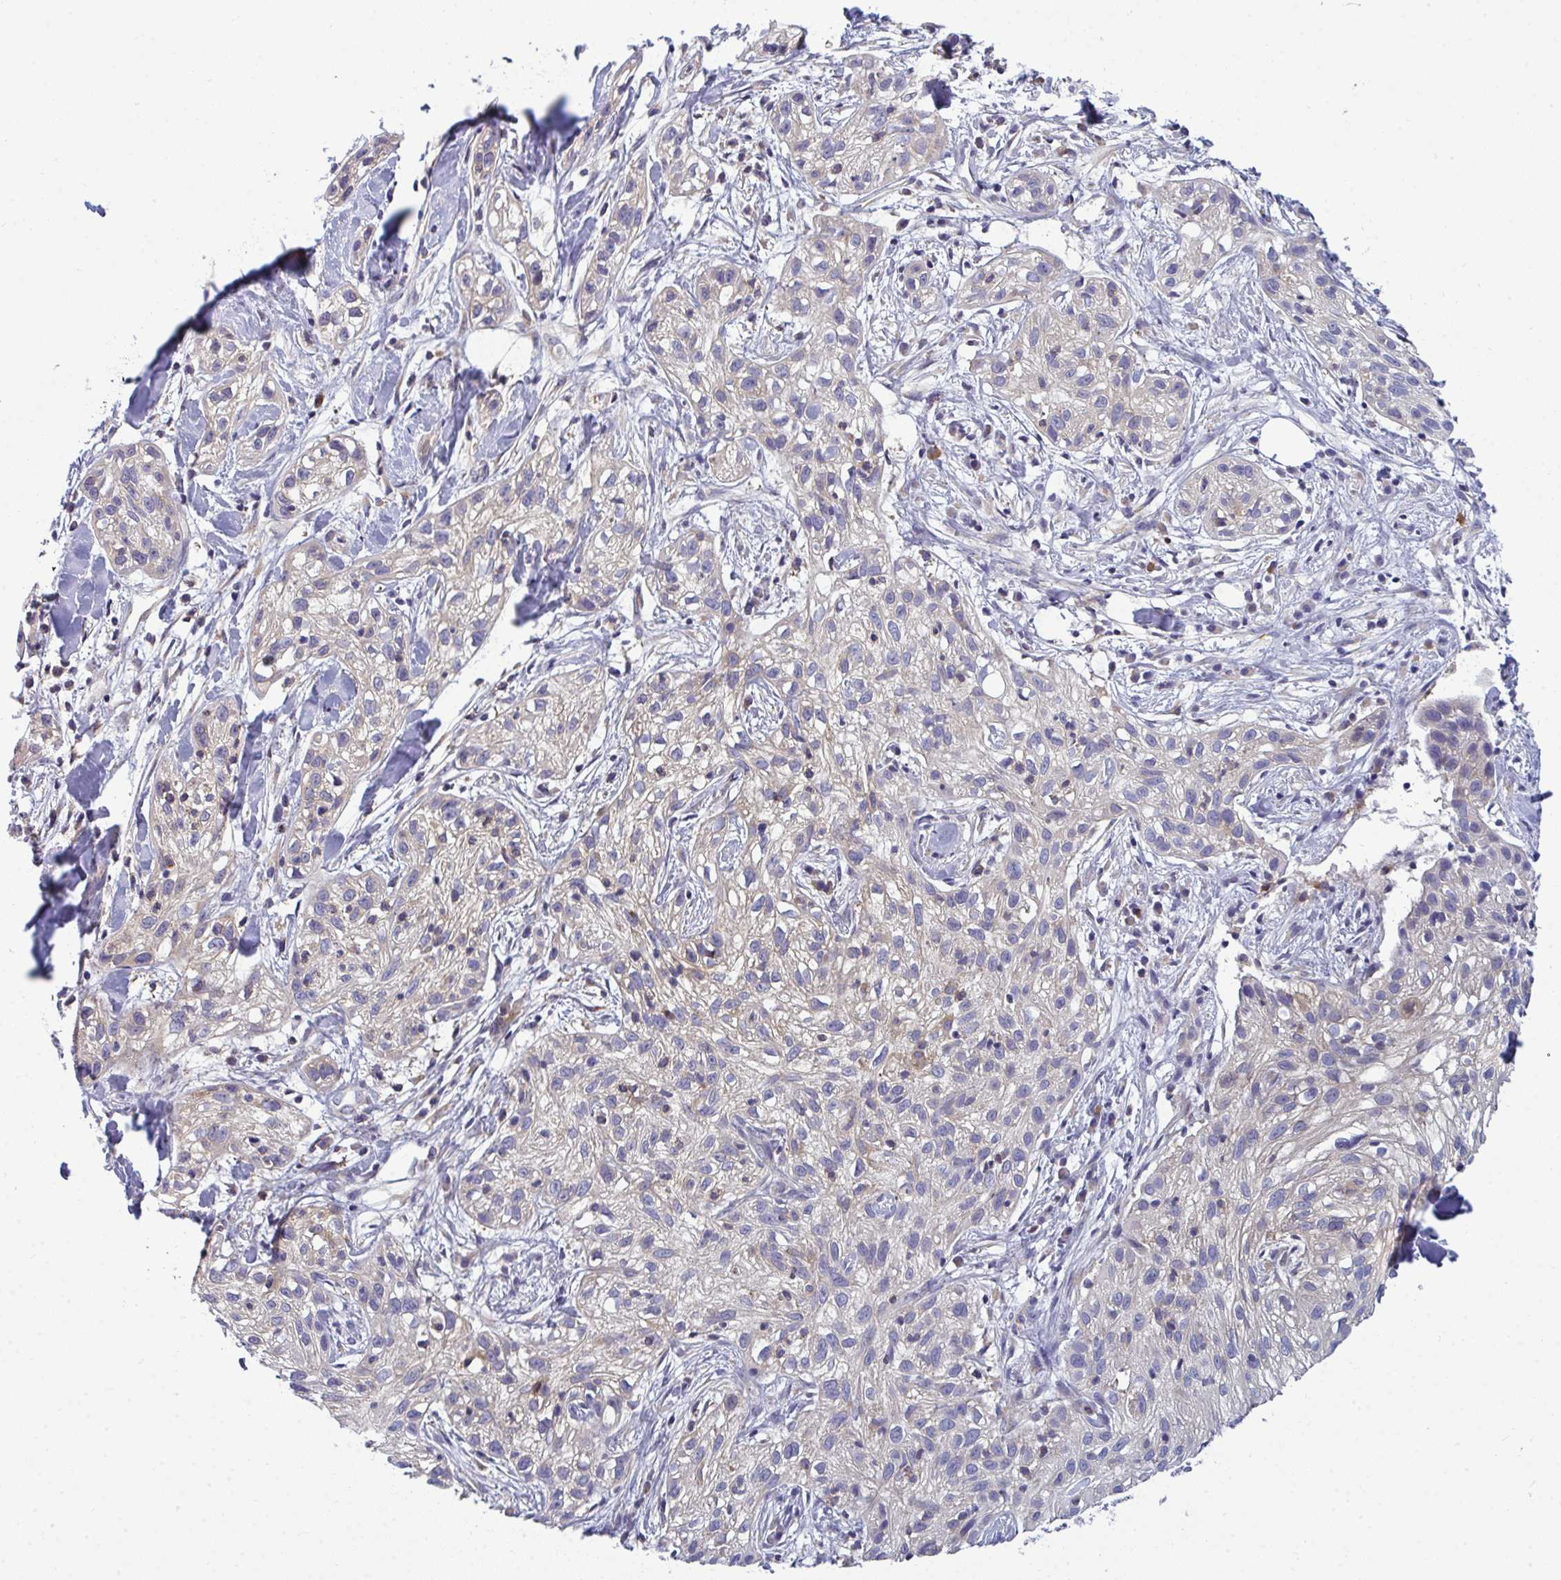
{"staining": {"intensity": "weak", "quantity": "<25%", "location": "cytoplasmic/membranous"}, "tissue": "skin cancer", "cell_type": "Tumor cells", "image_type": "cancer", "snomed": [{"axis": "morphology", "description": "Squamous cell carcinoma, NOS"}, {"axis": "topography", "description": "Skin"}], "caption": "High power microscopy photomicrograph of an IHC image of skin cancer (squamous cell carcinoma), revealing no significant positivity in tumor cells.", "gene": "SLC30A6", "patient": {"sex": "male", "age": 82}}